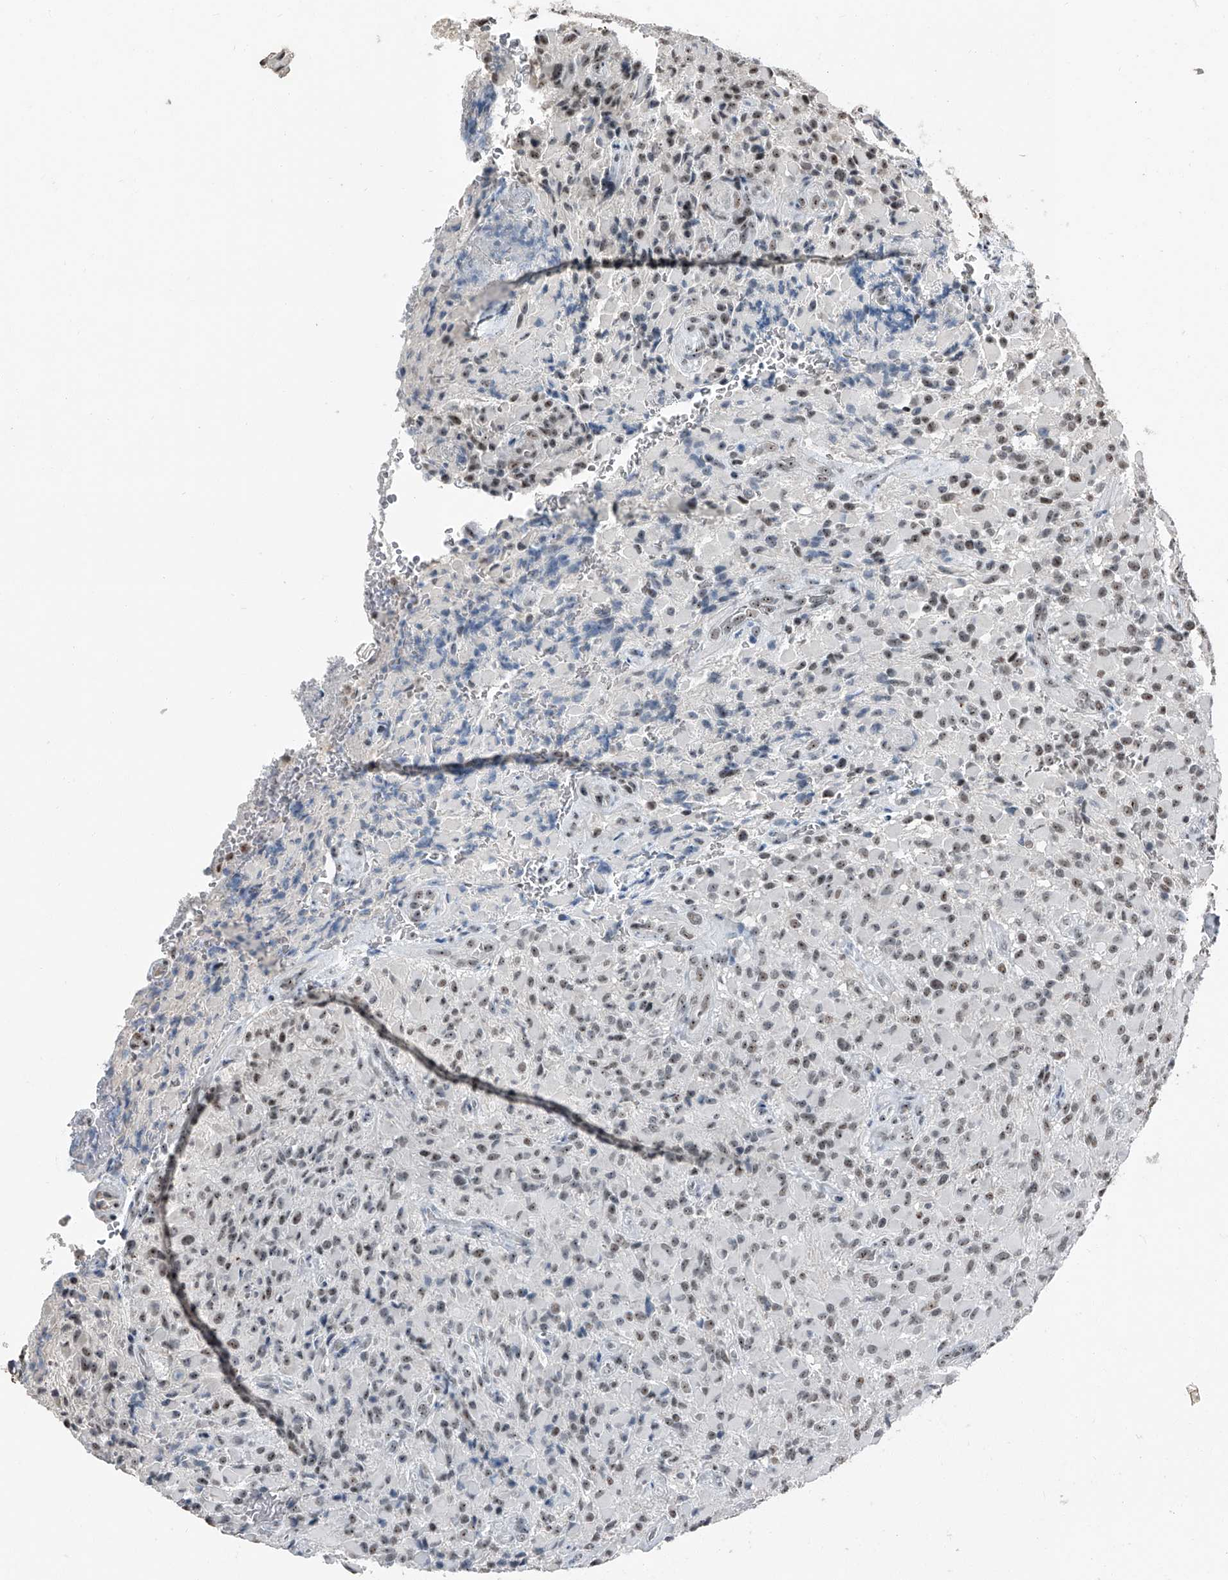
{"staining": {"intensity": "moderate", "quantity": ">75%", "location": "nuclear"}, "tissue": "glioma", "cell_type": "Tumor cells", "image_type": "cancer", "snomed": [{"axis": "morphology", "description": "Glioma, malignant, High grade"}, {"axis": "topography", "description": "Brain"}], "caption": "Protein expression by immunohistochemistry exhibits moderate nuclear positivity in about >75% of tumor cells in malignant glioma (high-grade). Immunohistochemistry (ihc) stains the protein of interest in brown and the nuclei are stained blue.", "gene": "TCOF1", "patient": {"sex": "male", "age": 71}}